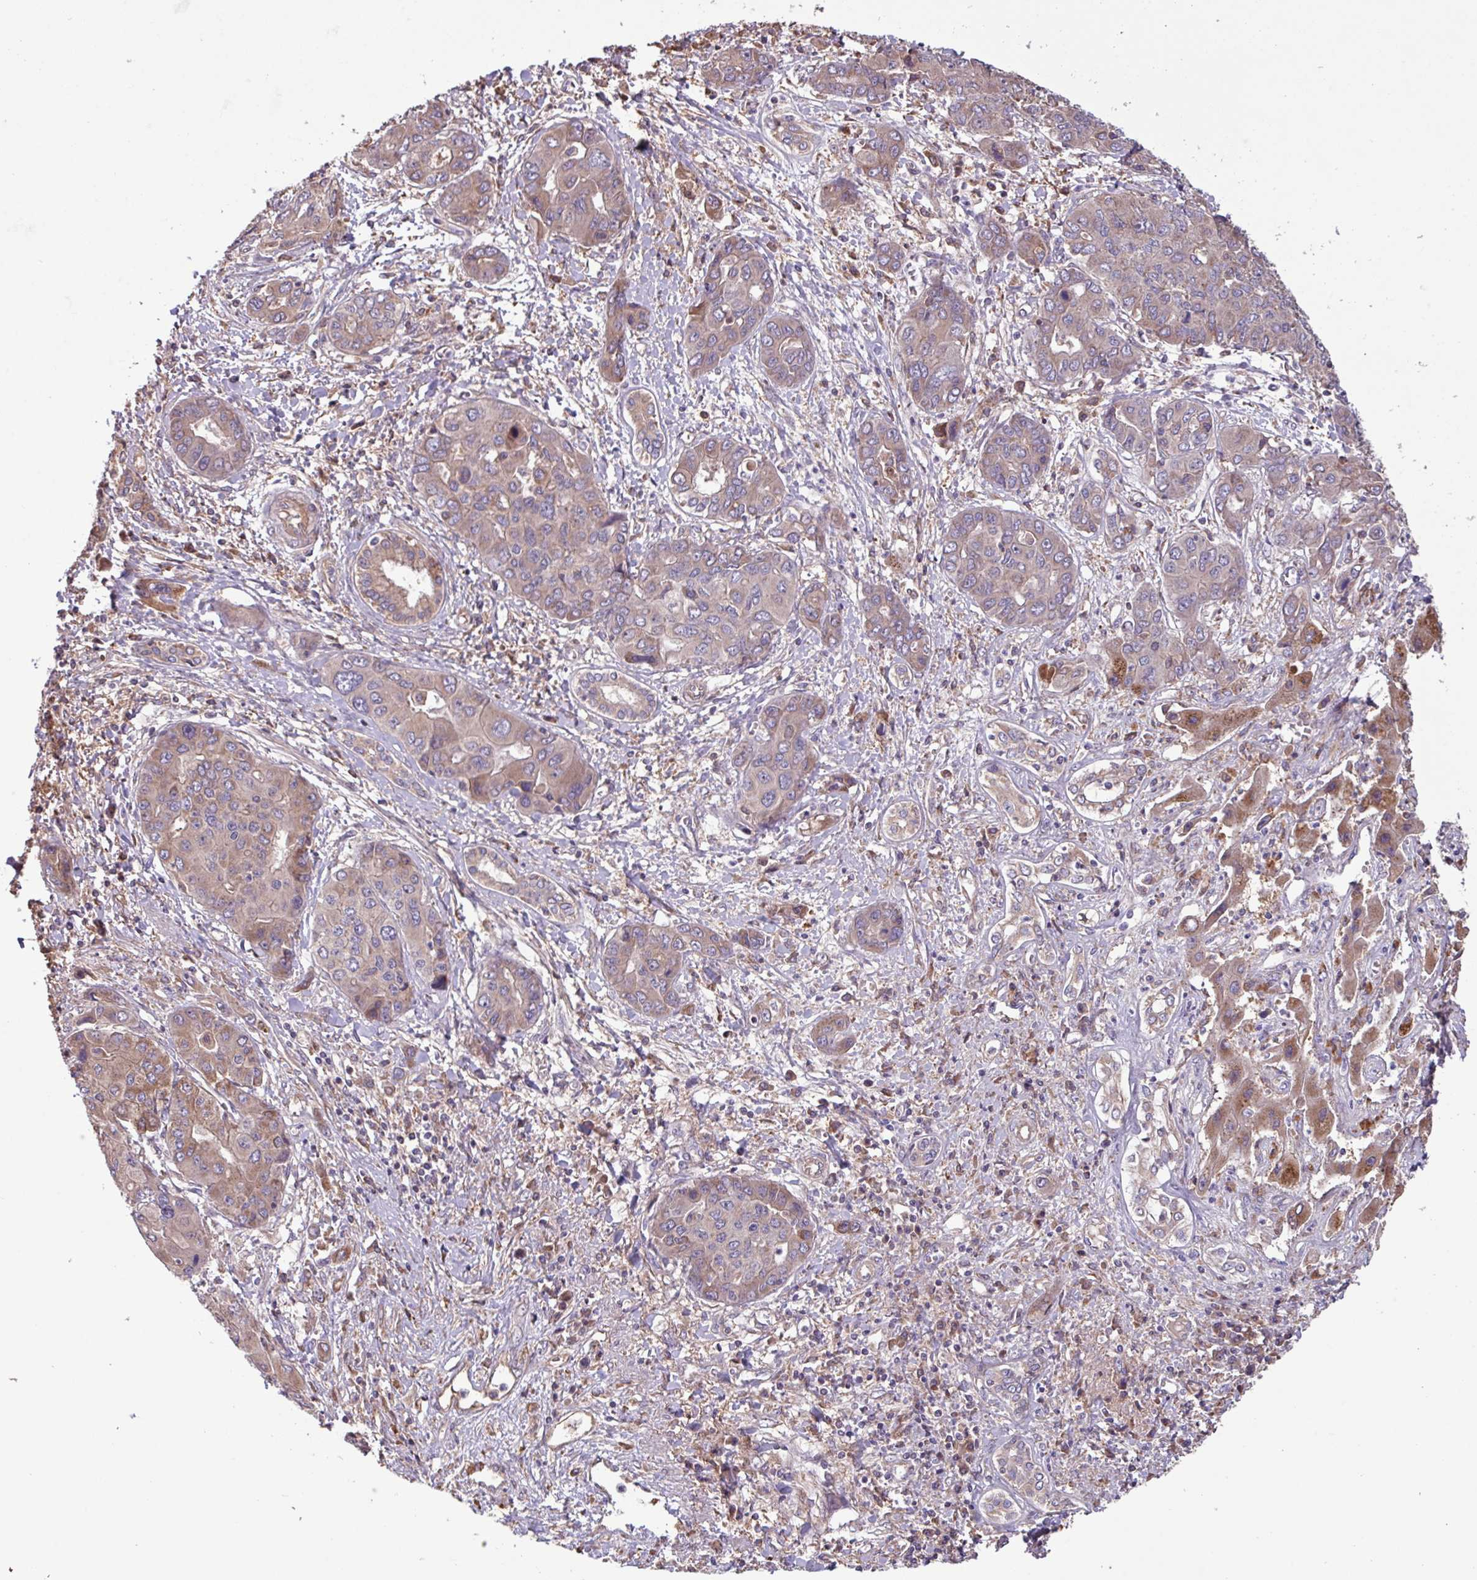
{"staining": {"intensity": "weak", "quantity": ">75%", "location": "cytoplasmic/membranous"}, "tissue": "liver cancer", "cell_type": "Tumor cells", "image_type": "cancer", "snomed": [{"axis": "morphology", "description": "Cholangiocarcinoma"}, {"axis": "topography", "description": "Liver"}], "caption": "Human liver cancer stained for a protein (brown) demonstrates weak cytoplasmic/membranous positive positivity in approximately >75% of tumor cells.", "gene": "PTPRQ", "patient": {"sex": "male", "age": 67}}